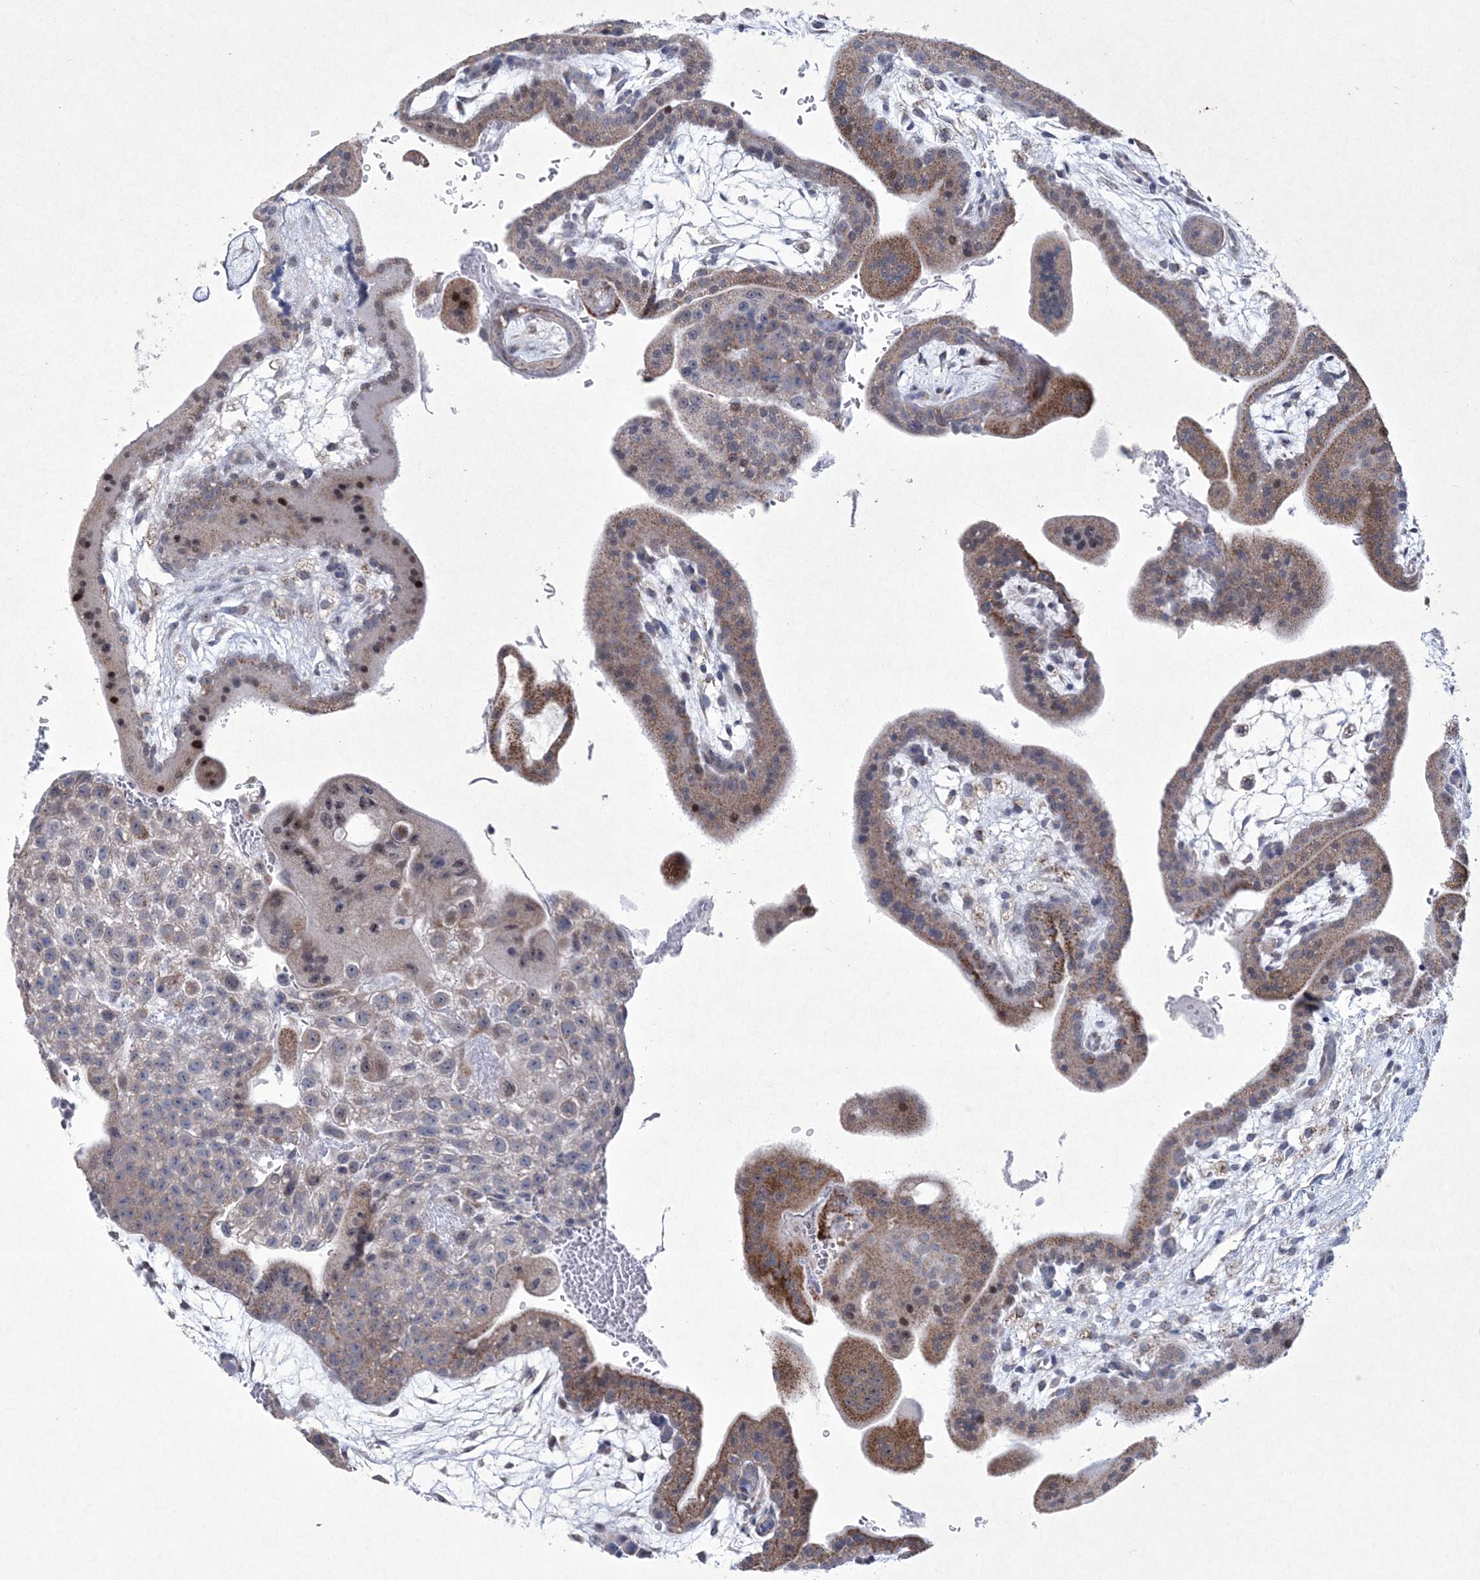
{"staining": {"intensity": "moderate", "quantity": "25%-75%", "location": "cytoplasmic/membranous,nuclear"}, "tissue": "placenta", "cell_type": "Trophoblastic cells", "image_type": "normal", "snomed": [{"axis": "morphology", "description": "Normal tissue, NOS"}, {"axis": "topography", "description": "Placenta"}], "caption": "Placenta stained for a protein (brown) demonstrates moderate cytoplasmic/membranous,nuclear positive expression in about 25%-75% of trophoblastic cells.", "gene": "CES4A", "patient": {"sex": "female", "age": 35}}